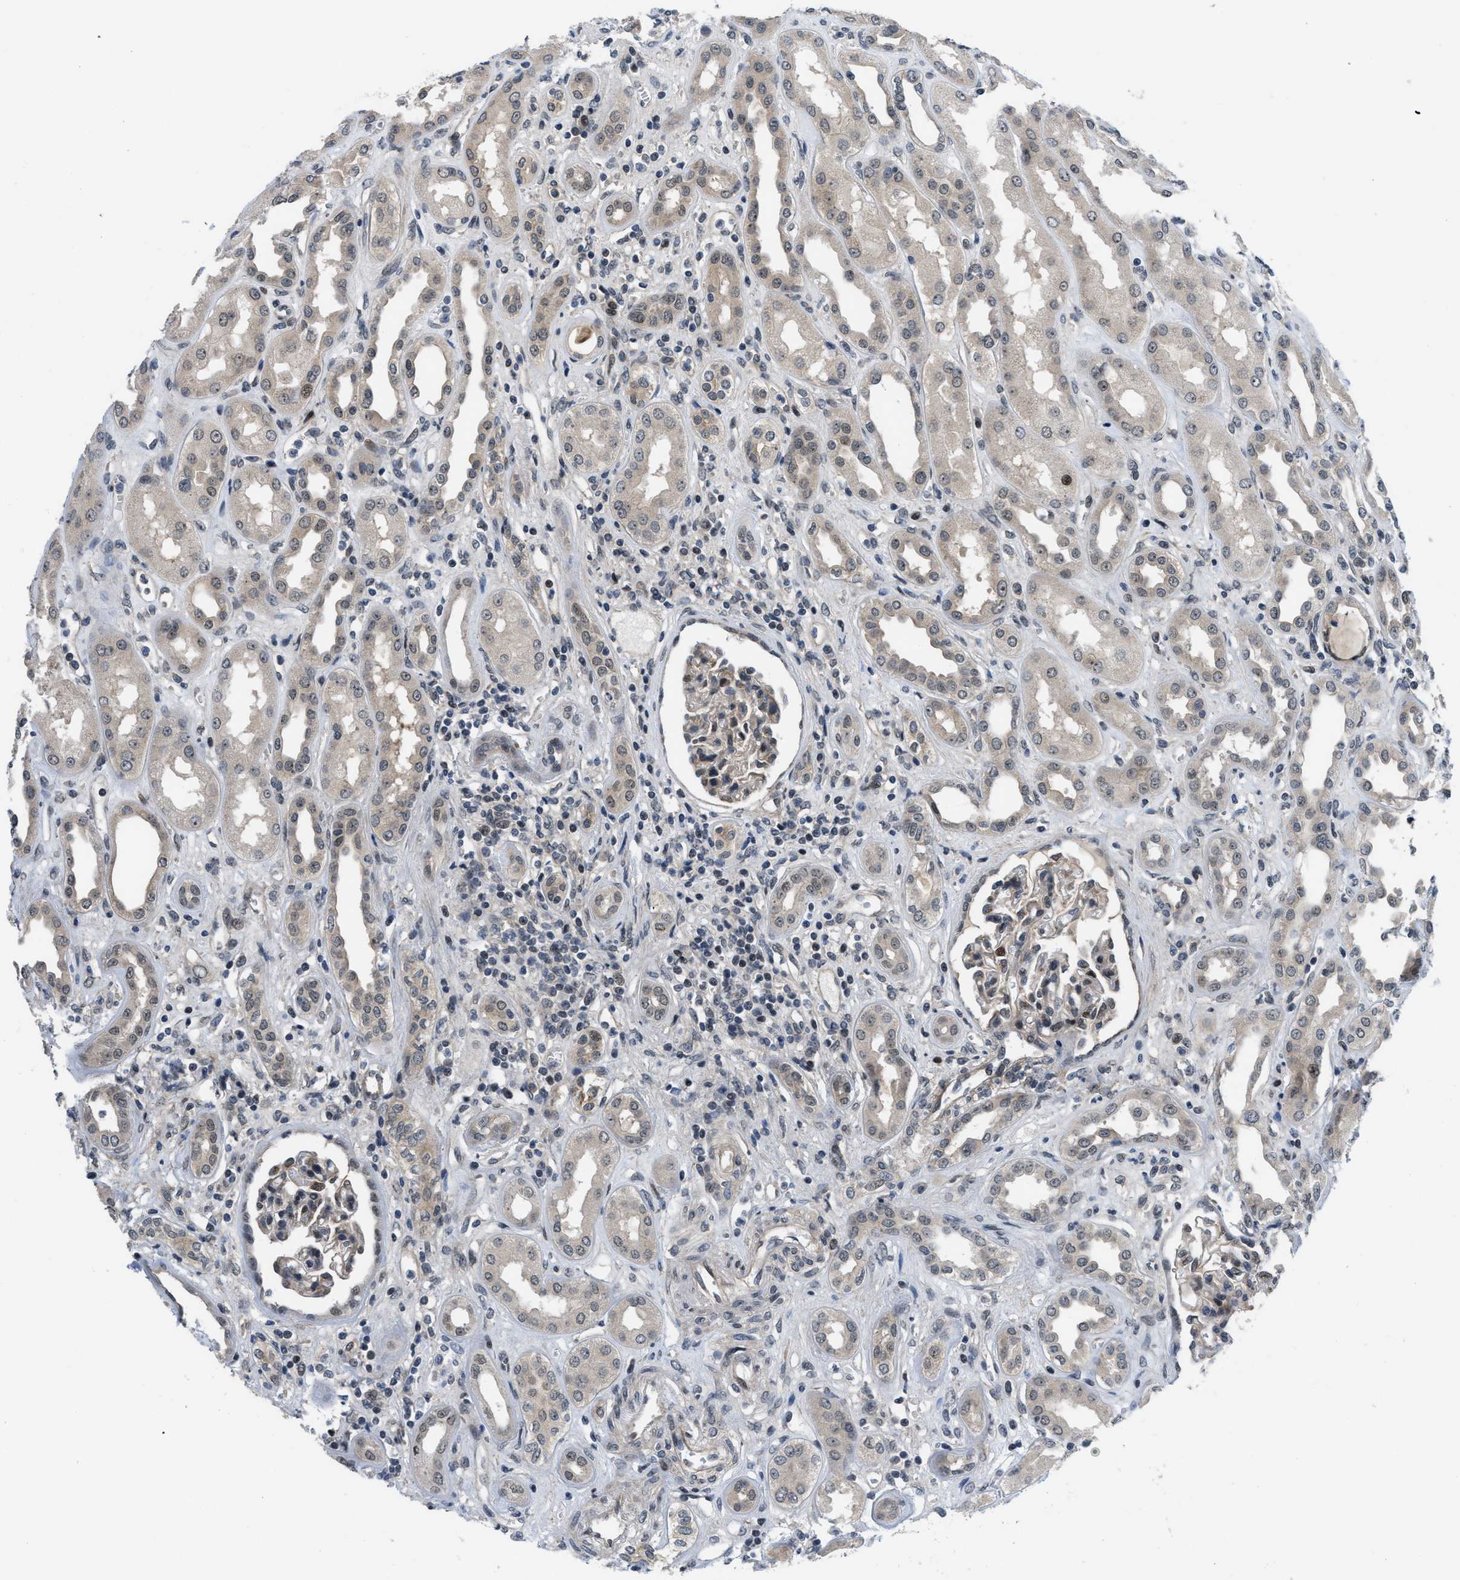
{"staining": {"intensity": "moderate", "quantity": "<25%", "location": "nuclear"}, "tissue": "kidney", "cell_type": "Cells in glomeruli", "image_type": "normal", "snomed": [{"axis": "morphology", "description": "Normal tissue, NOS"}, {"axis": "topography", "description": "Kidney"}], "caption": "A high-resolution image shows IHC staining of unremarkable kidney, which reveals moderate nuclear staining in approximately <25% of cells in glomeruli. Using DAB (3,3'-diaminobenzidine) (brown) and hematoxylin (blue) stains, captured at high magnification using brightfield microscopy.", "gene": "SETD5", "patient": {"sex": "male", "age": 59}}